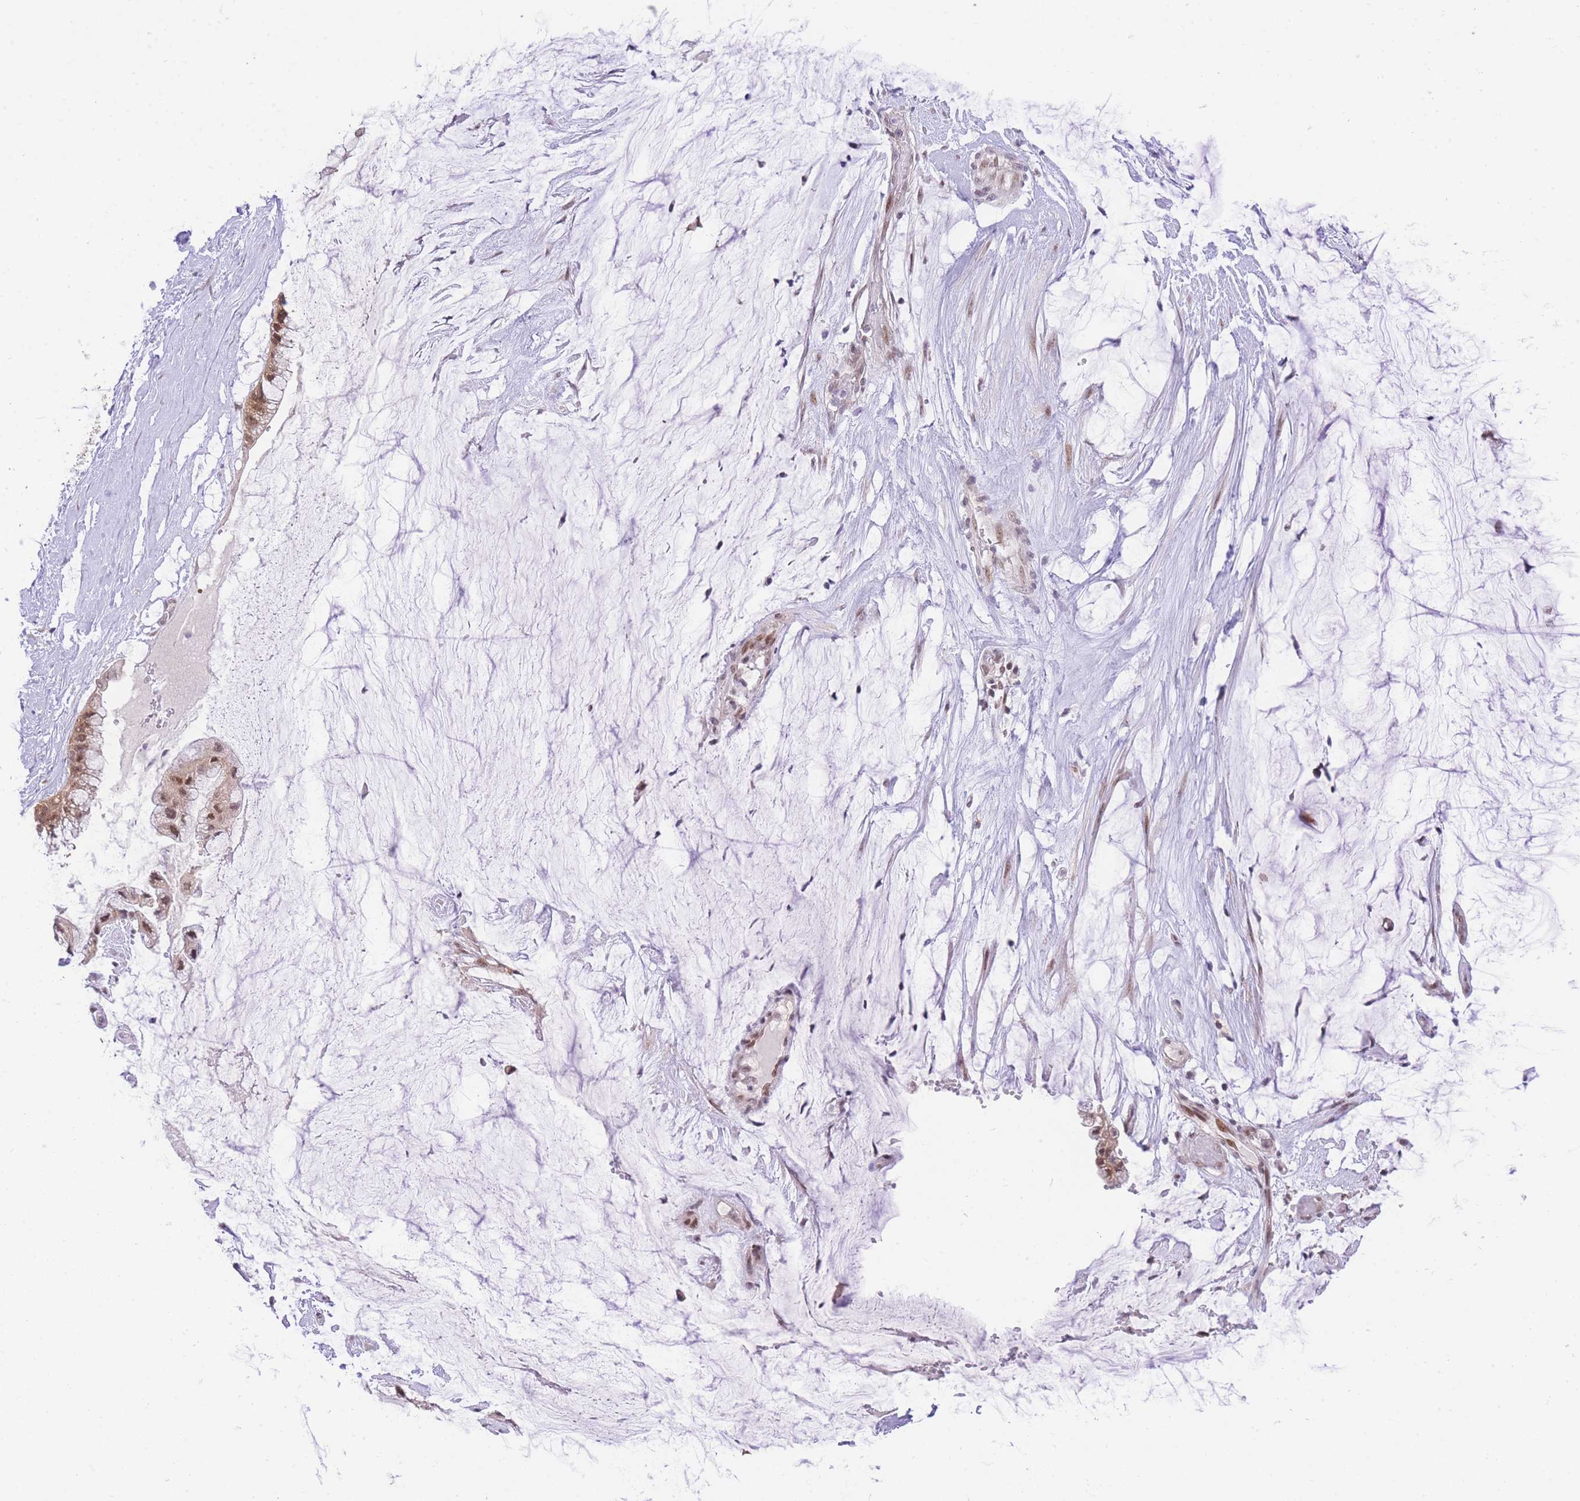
{"staining": {"intensity": "moderate", "quantity": ">75%", "location": "cytoplasmic/membranous,nuclear"}, "tissue": "ovarian cancer", "cell_type": "Tumor cells", "image_type": "cancer", "snomed": [{"axis": "morphology", "description": "Cystadenocarcinoma, mucinous, NOS"}, {"axis": "topography", "description": "Ovary"}], "caption": "This micrograph demonstrates IHC staining of human mucinous cystadenocarcinoma (ovarian), with medium moderate cytoplasmic/membranous and nuclear positivity in about >75% of tumor cells.", "gene": "STK39", "patient": {"sex": "female", "age": 39}}